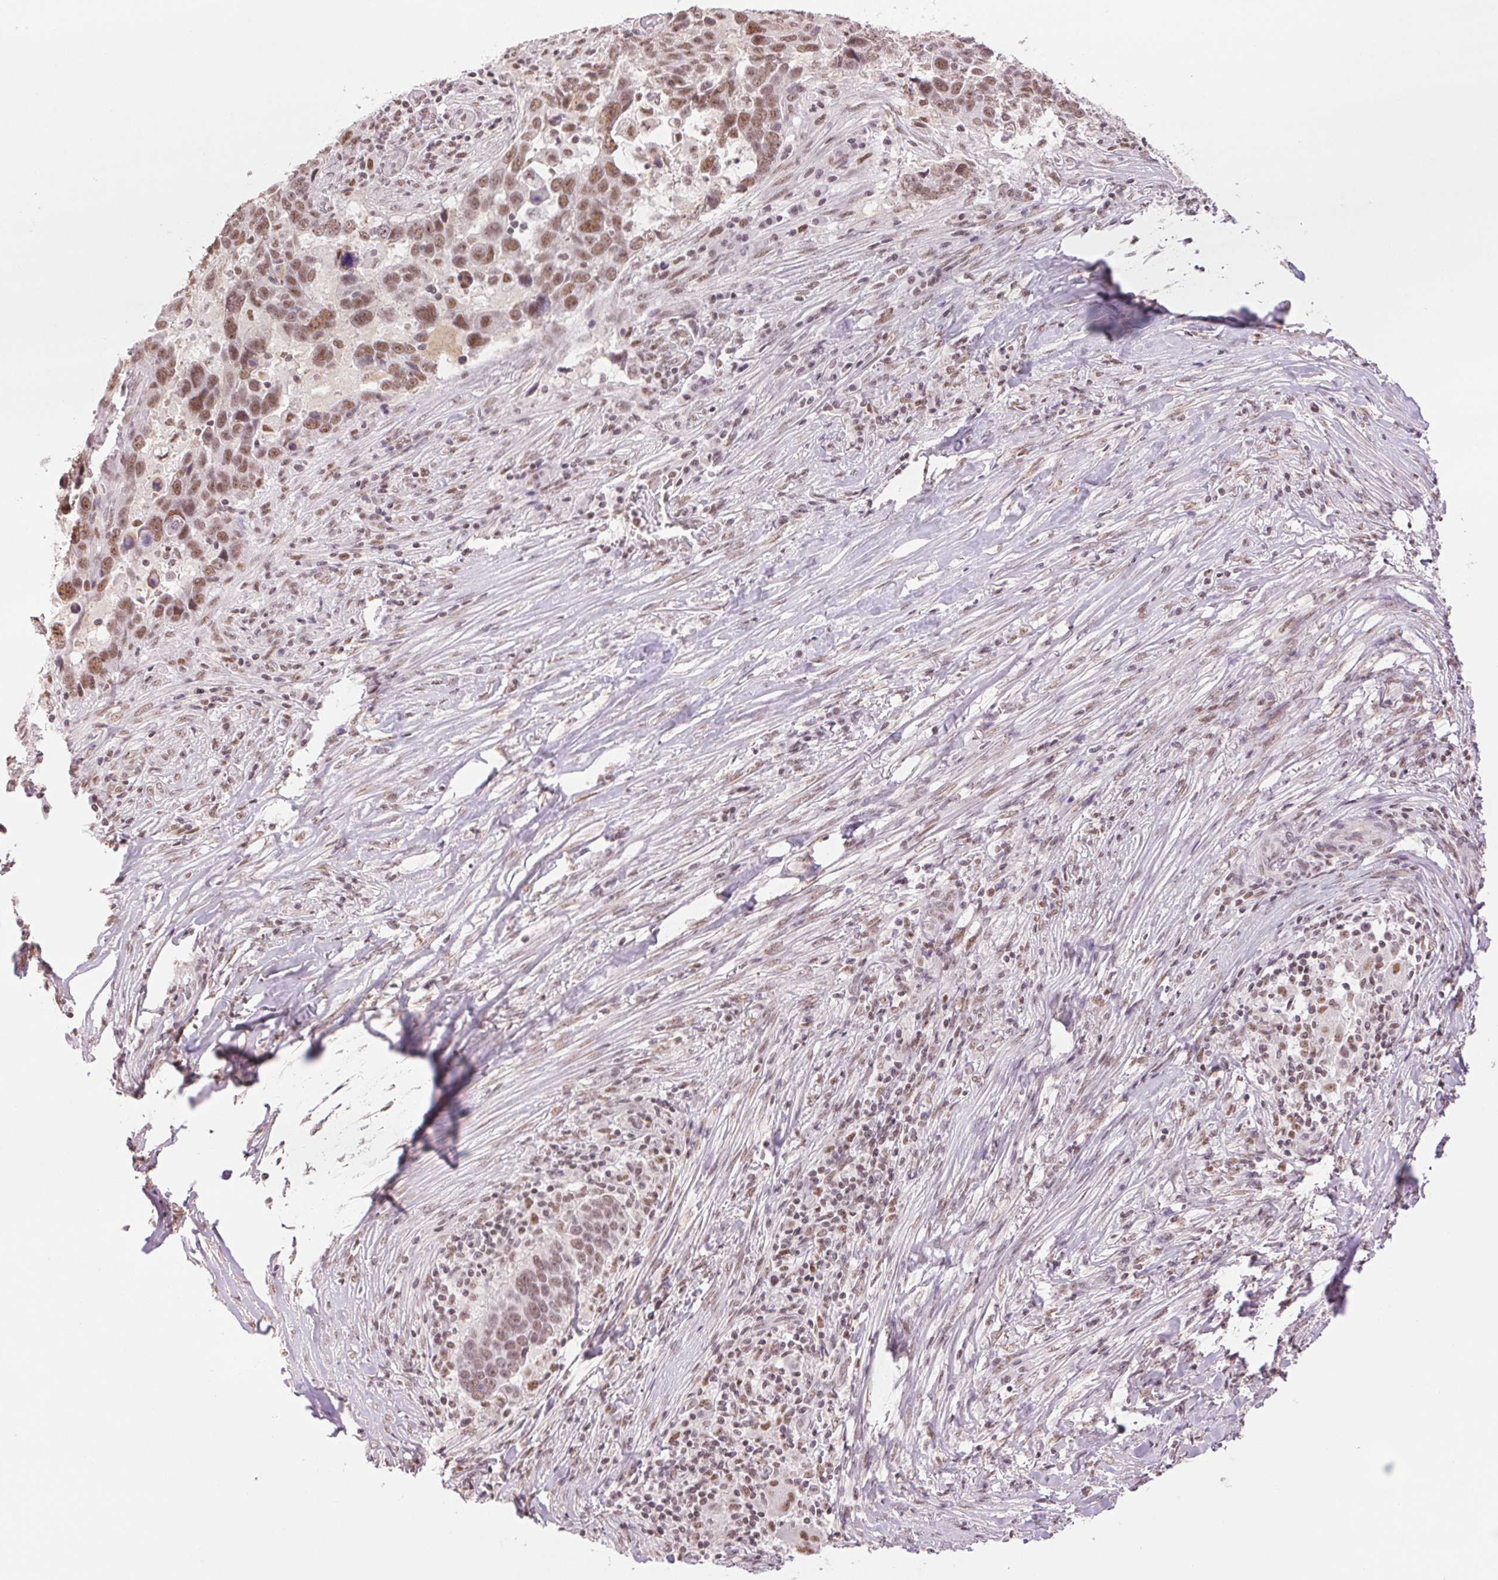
{"staining": {"intensity": "moderate", "quantity": ">75%", "location": "nuclear"}, "tissue": "lung cancer", "cell_type": "Tumor cells", "image_type": "cancer", "snomed": [{"axis": "morphology", "description": "Squamous cell carcinoma, NOS"}, {"axis": "topography", "description": "Lung"}], "caption": "High-magnification brightfield microscopy of lung squamous cell carcinoma stained with DAB (3,3'-diaminobenzidine) (brown) and counterstained with hematoxylin (blue). tumor cells exhibit moderate nuclear positivity is identified in approximately>75% of cells.", "gene": "RPRD1B", "patient": {"sex": "male", "age": 68}}